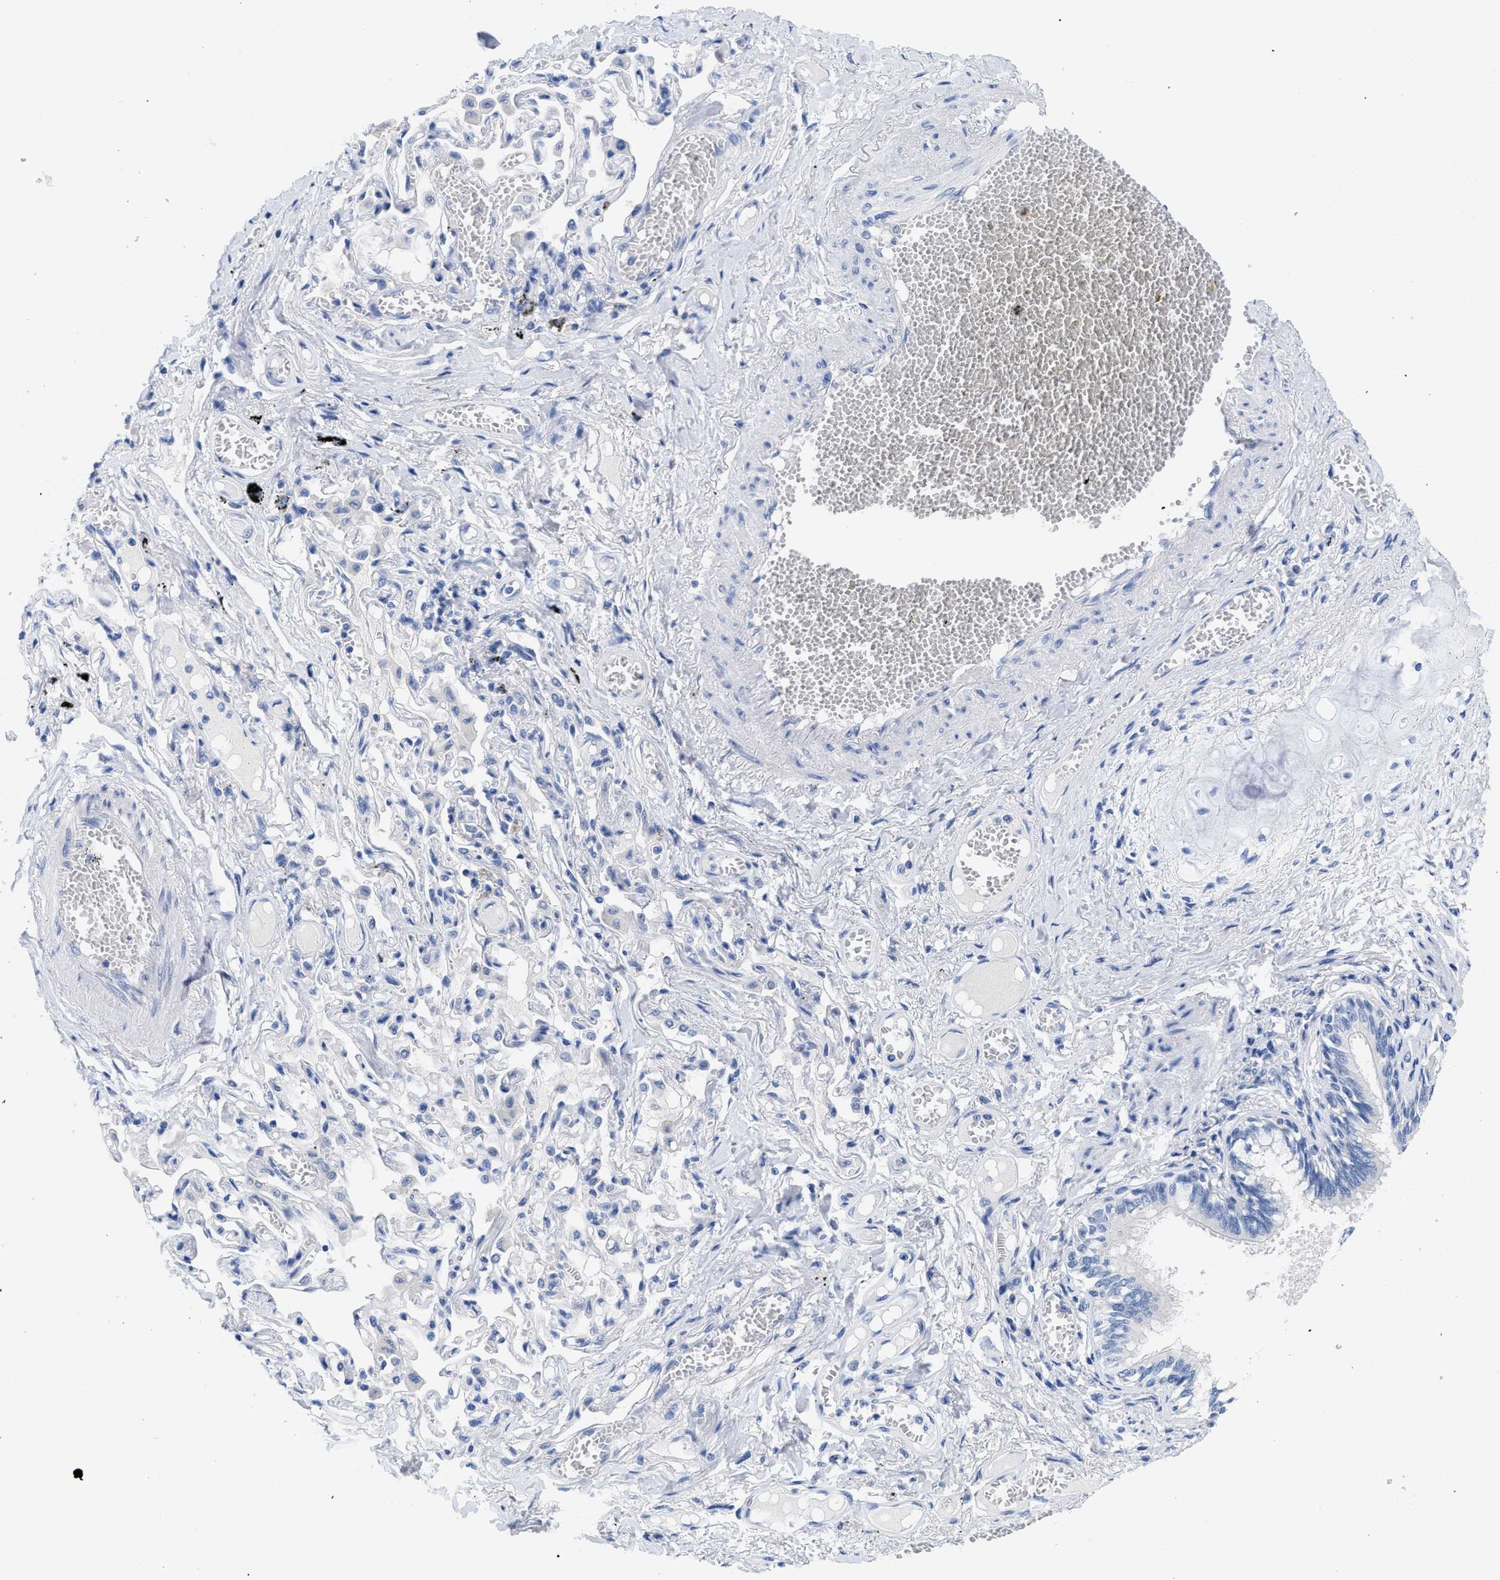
{"staining": {"intensity": "negative", "quantity": "none", "location": "none"}, "tissue": "bronchus", "cell_type": "Respiratory epithelial cells", "image_type": "normal", "snomed": [{"axis": "morphology", "description": "Normal tissue, NOS"}, {"axis": "morphology", "description": "Inflammation, NOS"}, {"axis": "topography", "description": "Cartilage tissue"}, {"axis": "topography", "description": "Lung"}], "caption": "Bronchus stained for a protein using IHC exhibits no positivity respiratory epithelial cells.", "gene": "PYY", "patient": {"sex": "male", "age": 71}}